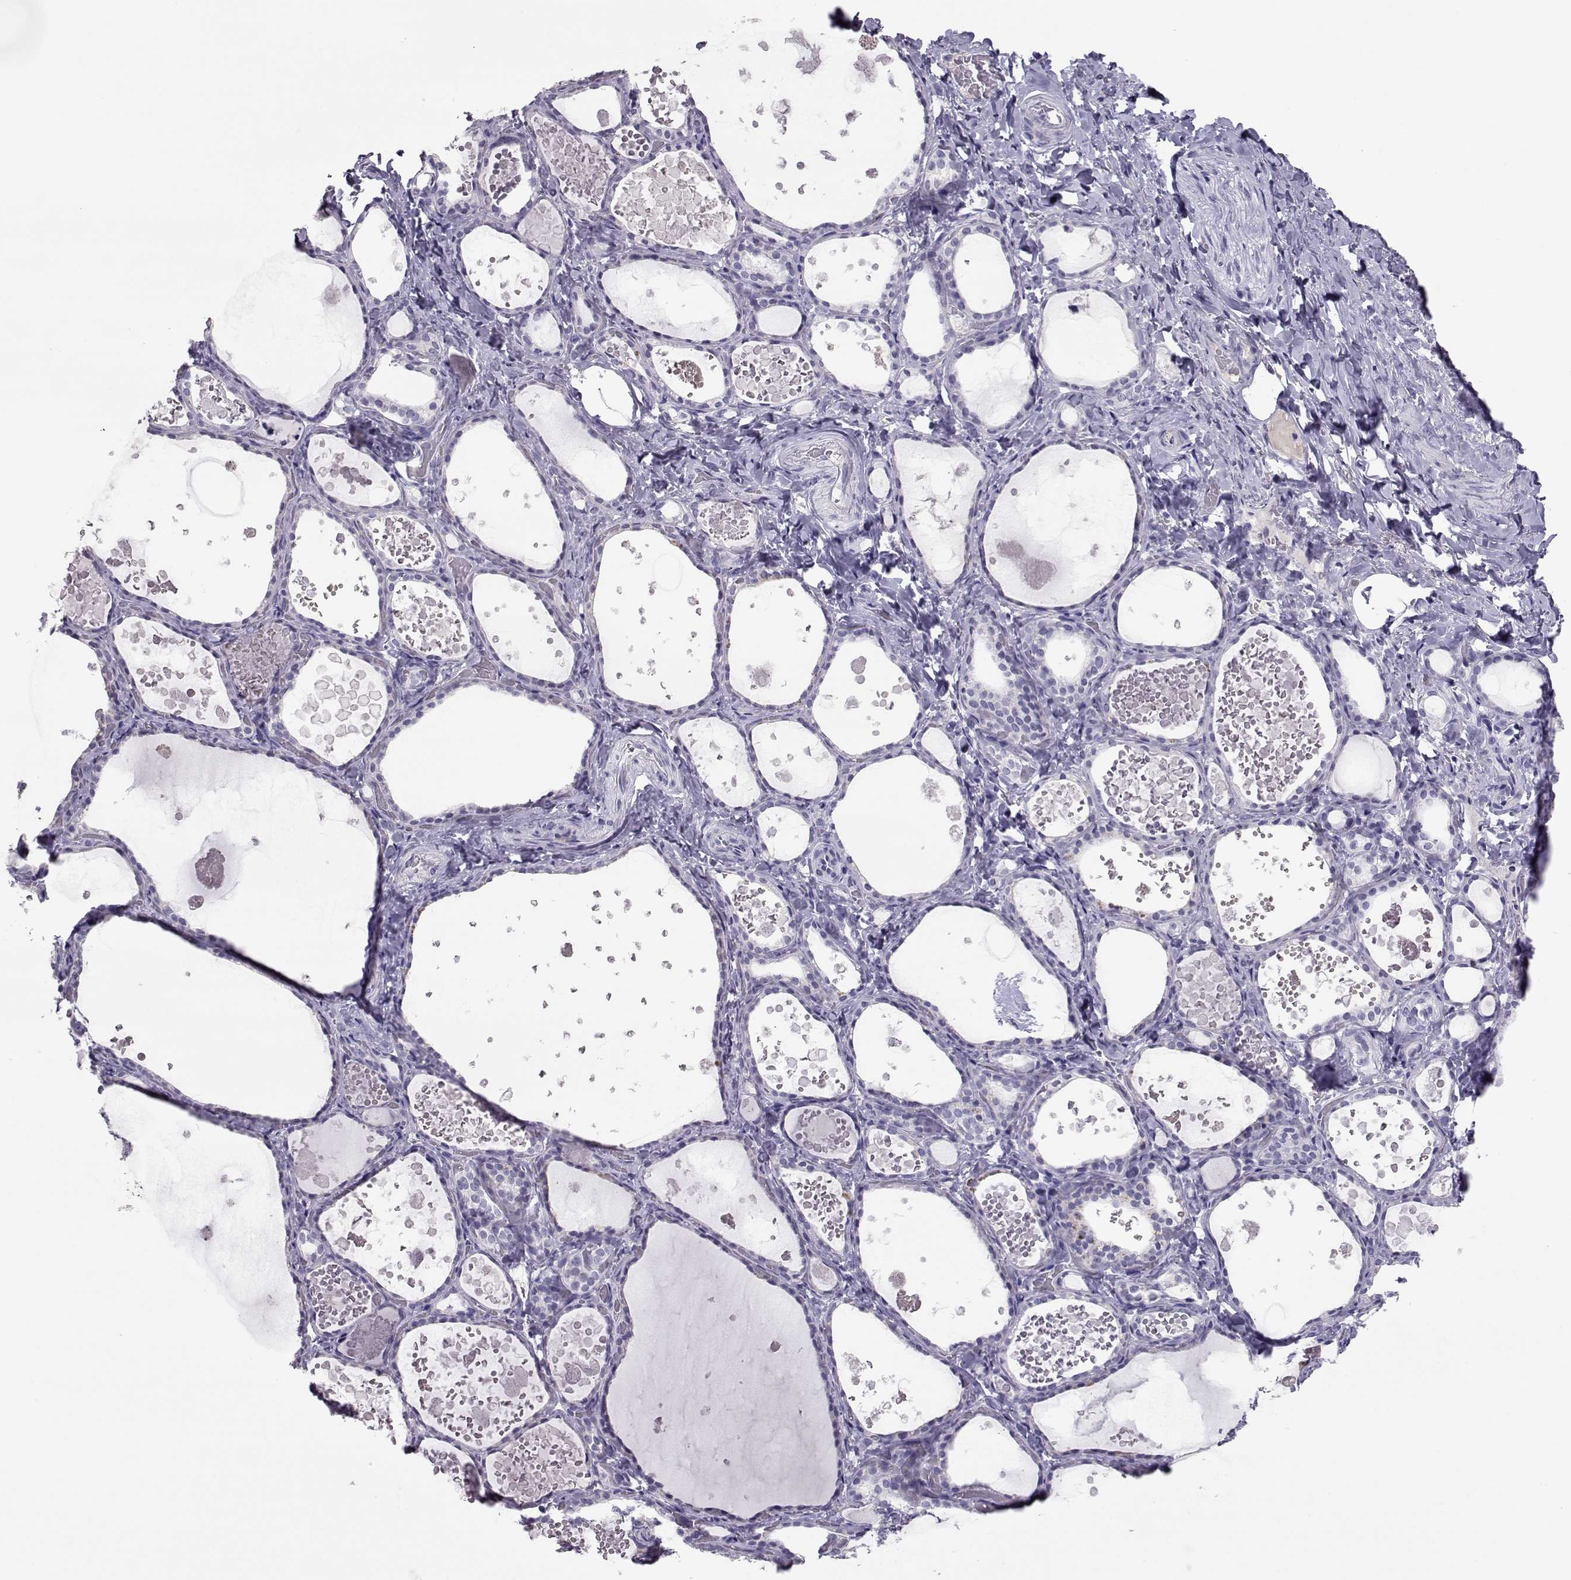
{"staining": {"intensity": "negative", "quantity": "none", "location": "none"}, "tissue": "thyroid gland", "cell_type": "Glandular cells", "image_type": "normal", "snomed": [{"axis": "morphology", "description": "Normal tissue, NOS"}, {"axis": "topography", "description": "Thyroid gland"}], "caption": "A photomicrograph of thyroid gland stained for a protein exhibits no brown staining in glandular cells. (Brightfield microscopy of DAB immunohistochemistry at high magnification).", "gene": "PMCH", "patient": {"sex": "female", "age": 56}}